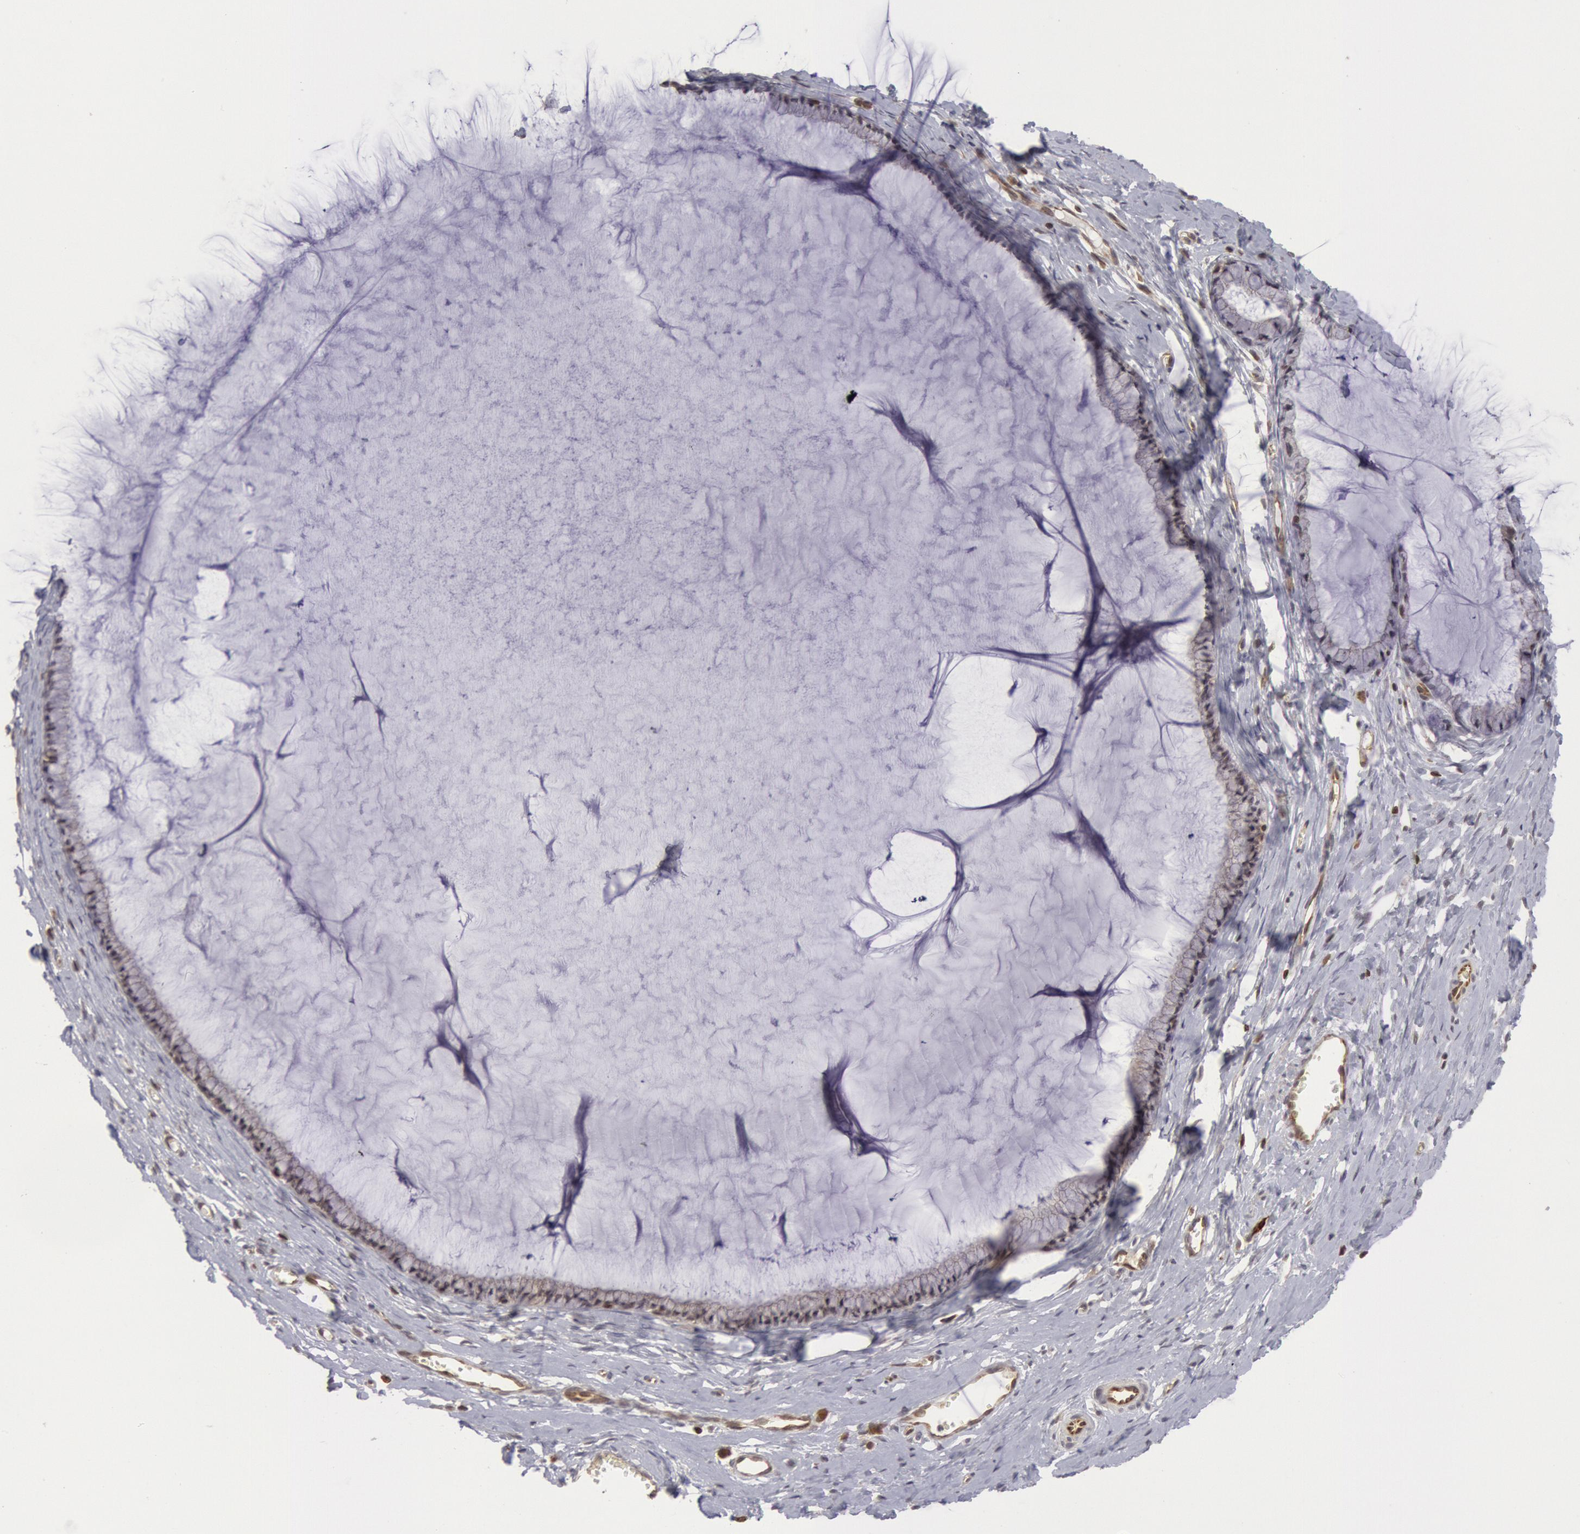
{"staining": {"intensity": "negative", "quantity": "none", "location": "none"}, "tissue": "cervix", "cell_type": "Glandular cells", "image_type": "normal", "snomed": [{"axis": "morphology", "description": "Normal tissue, NOS"}, {"axis": "topography", "description": "Cervix"}], "caption": "High power microscopy histopathology image of an immunohistochemistry image of unremarkable cervix, revealing no significant staining in glandular cells.", "gene": "ENSG00000250264", "patient": {"sex": "female", "age": 40}}